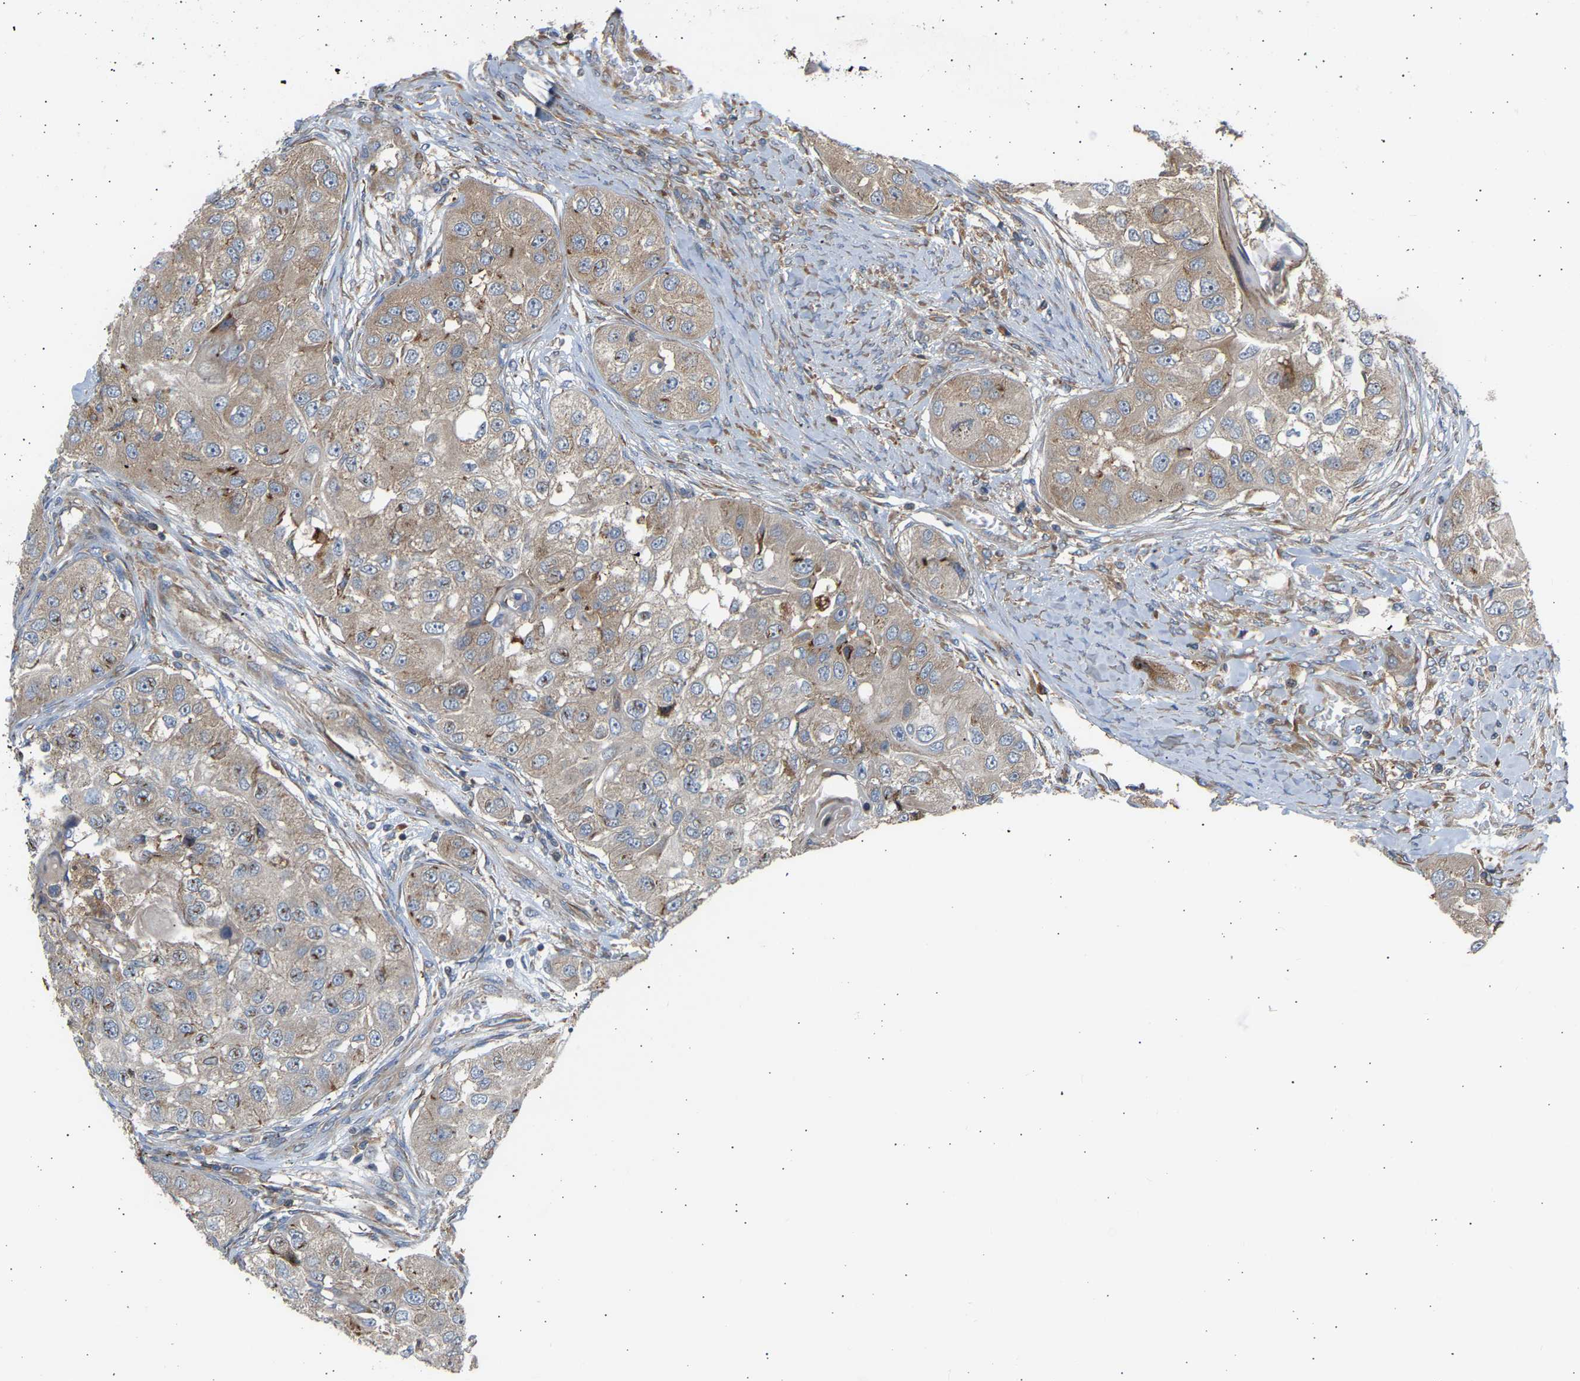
{"staining": {"intensity": "weak", "quantity": ">75%", "location": "cytoplasmic/membranous"}, "tissue": "head and neck cancer", "cell_type": "Tumor cells", "image_type": "cancer", "snomed": [{"axis": "morphology", "description": "Normal tissue, NOS"}, {"axis": "morphology", "description": "Squamous cell carcinoma, NOS"}, {"axis": "topography", "description": "Skeletal muscle"}, {"axis": "topography", "description": "Head-Neck"}], "caption": "Brown immunohistochemical staining in squamous cell carcinoma (head and neck) exhibits weak cytoplasmic/membranous expression in about >75% of tumor cells.", "gene": "GCN1", "patient": {"sex": "male", "age": 51}}